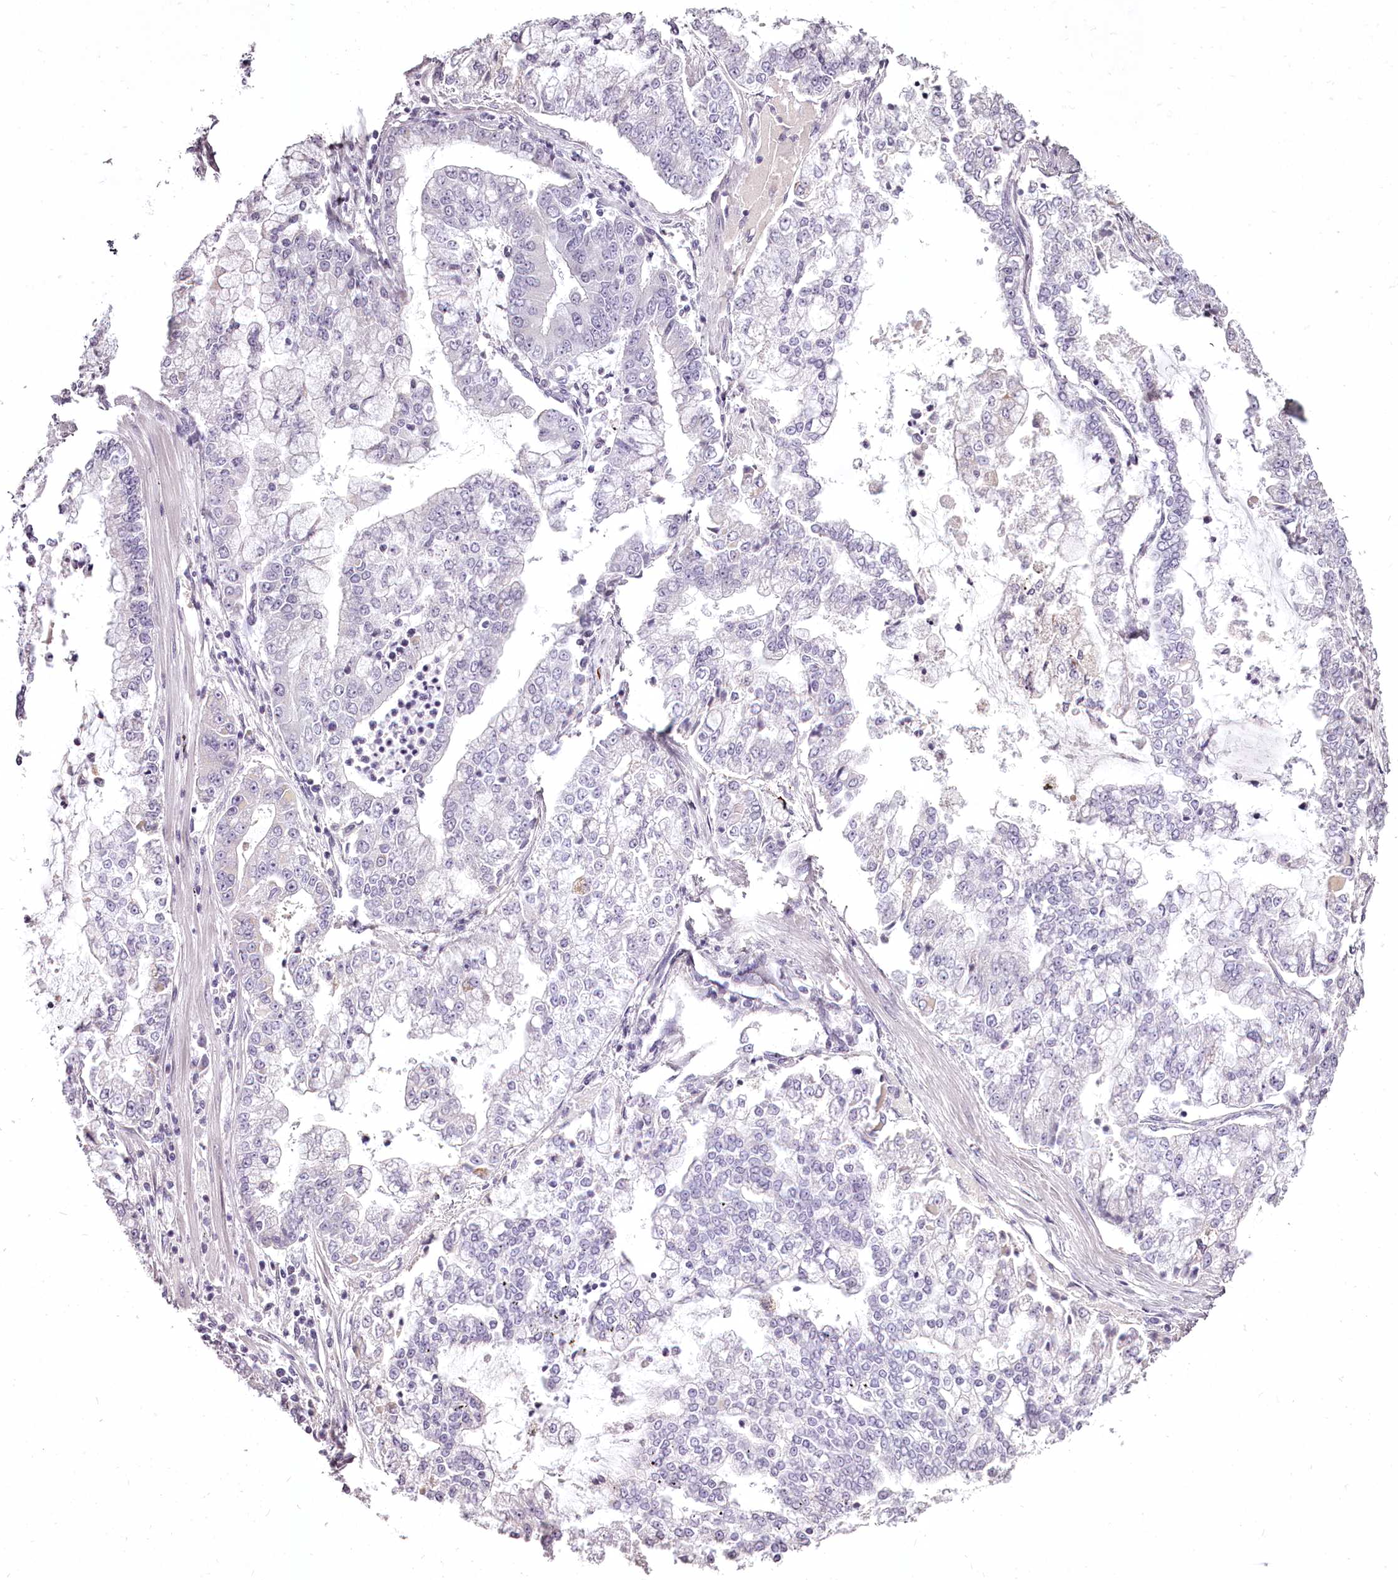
{"staining": {"intensity": "negative", "quantity": "none", "location": "none"}, "tissue": "stomach cancer", "cell_type": "Tumor cells", "image_type": "cancer", "snomed": [{"axis": "morphology", "description": "Adenocarcinoma, NOS"}, {"axis": "topography", "description": "Stomach"}], "caption": "Protein analysis of adenocarcinoma (stomach) displays no significant expression in tumor cells.", "gene": "C1orf56", "patient": {"sex": "male", "age": 76}}